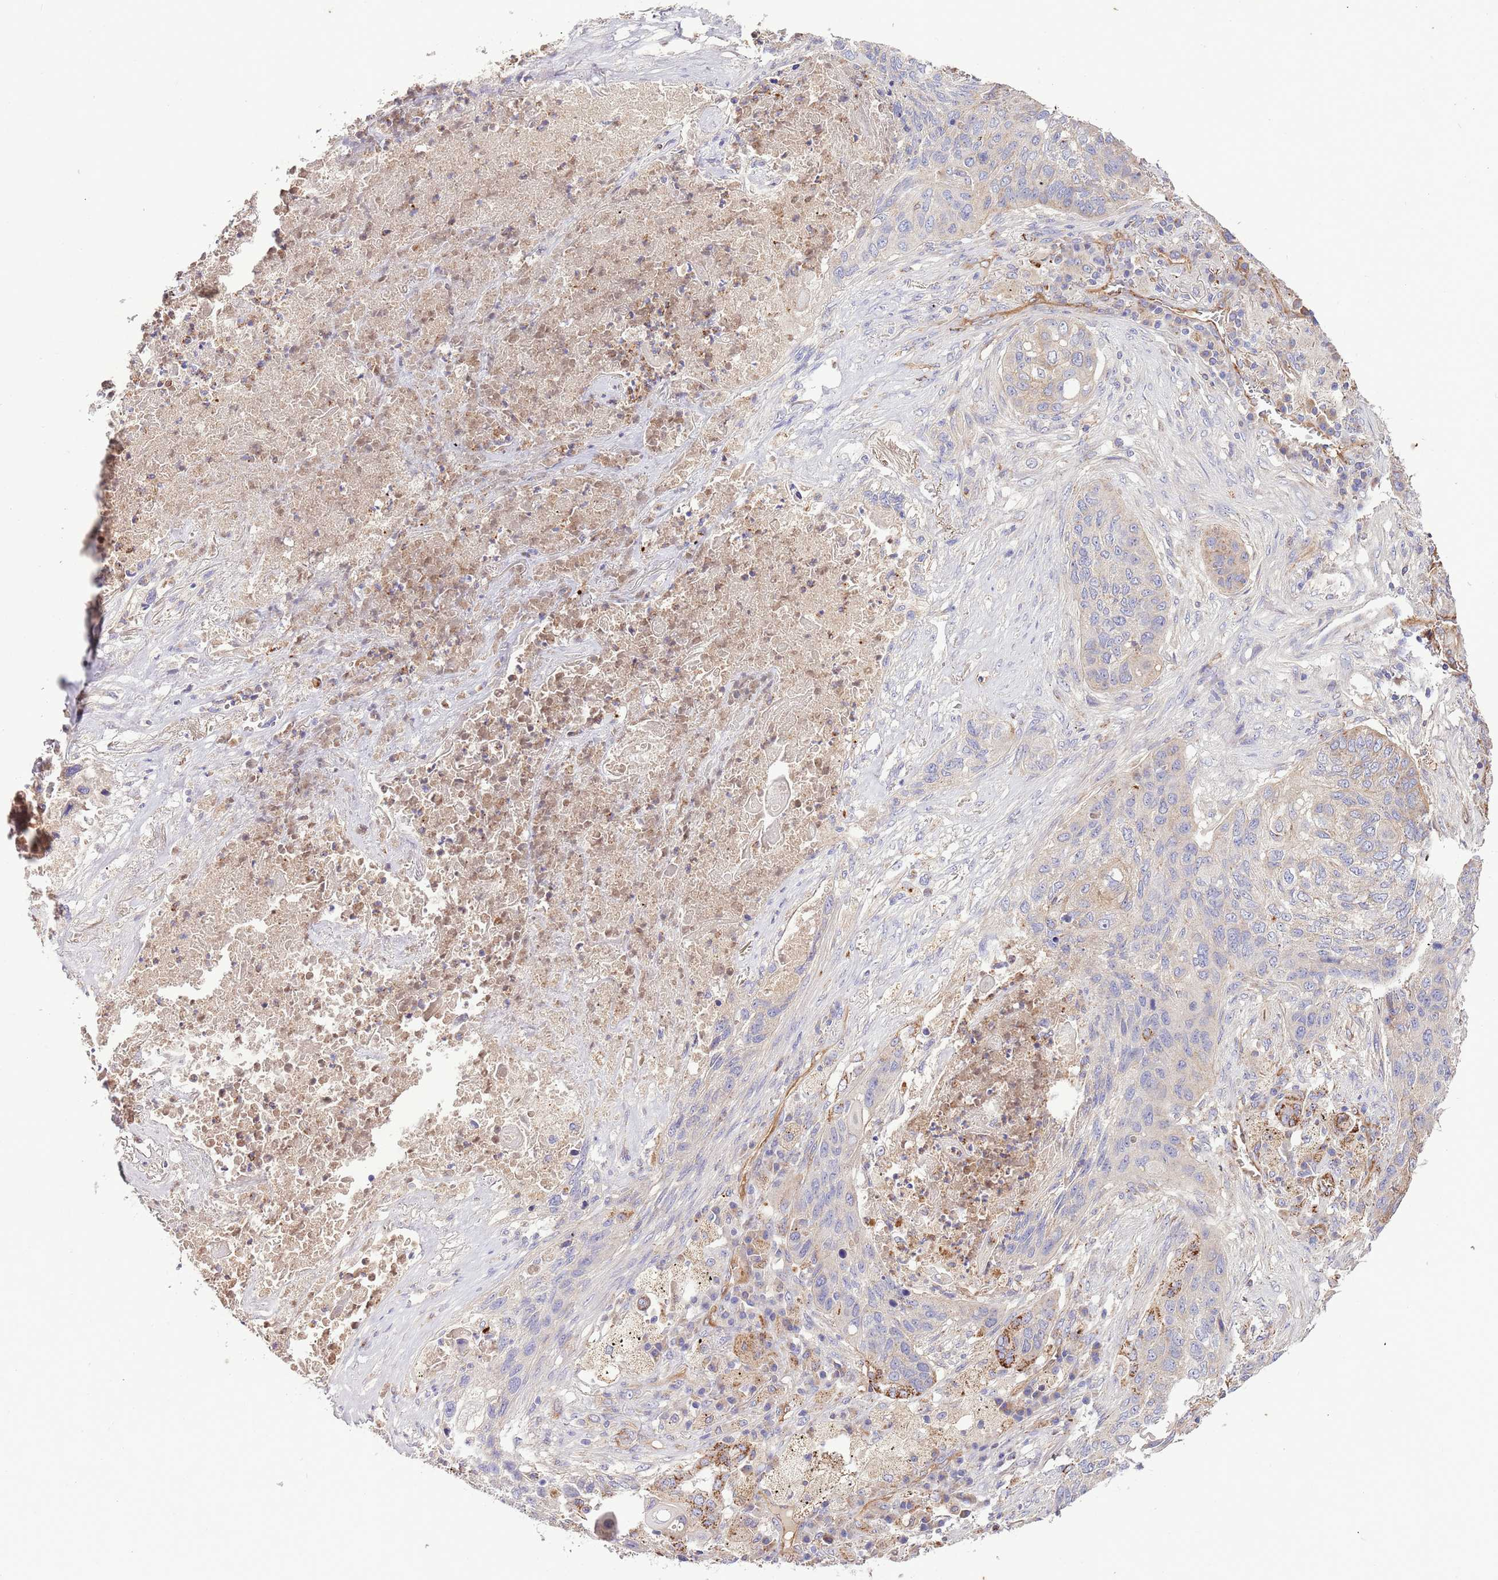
{"staining": {"intensity": "weak", "quantity": "<25%", "location": "cytoplasmic/membranous"}, "tissue": "lung cancer", "cell_type": "Tumor cells", "image_type": "cancer", "snomed": [{"axis": "morphology", "description": "Squamous cell carcinoma, NOS"}, {"axis": "topography", "description": "Lung"}], "caption": "Immunohistochemistry (IHC) photomicrograph of neoplastic tissue: squamous cell carcinoma (lung) stained with DAB (3,3'-diaminobenzidine) reveals no significant protein positivity in tumor cells.", "gene": "DOCK6", "patient": {"sex": "female", "age": 63}}